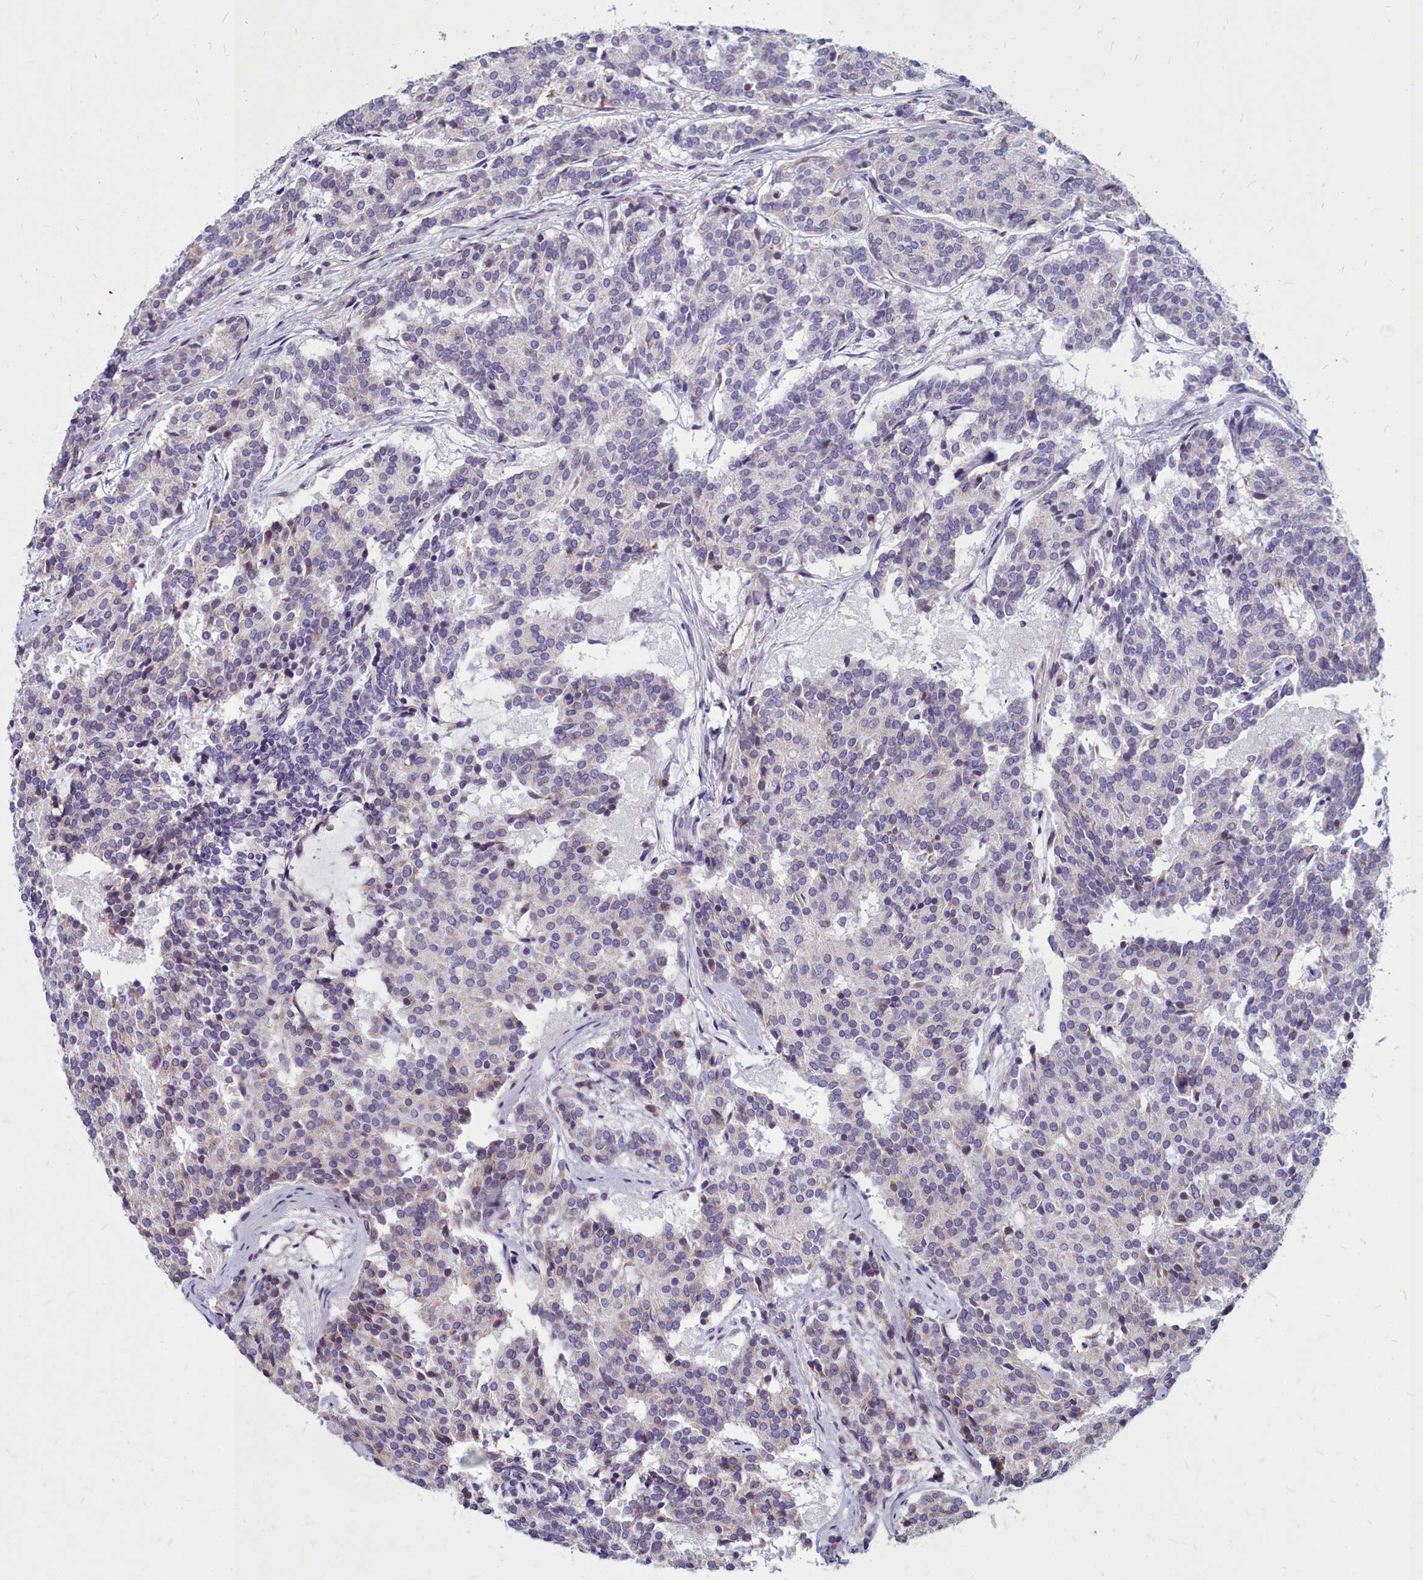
{"staining": {"intensity": "negative", "quantity": "none", "location": "none"}, "tissue": "carcinoid", "cell_type": "Tumor cells", "image_type": "cancer", "snomed": [{"axis": "morphology", "description": "Carcinoid, malignant, NOS"}, {"axis": "topography", "description": "Pancreas"}], "caption": "An immunohistochemistry (IHC) histopathology image of carcinoid (malignant) is shown. There is no staining in tumor cells of carcinoid (malignant).", "gene": "SMPD4", "patient": {"sex": "female", "age": 54}}